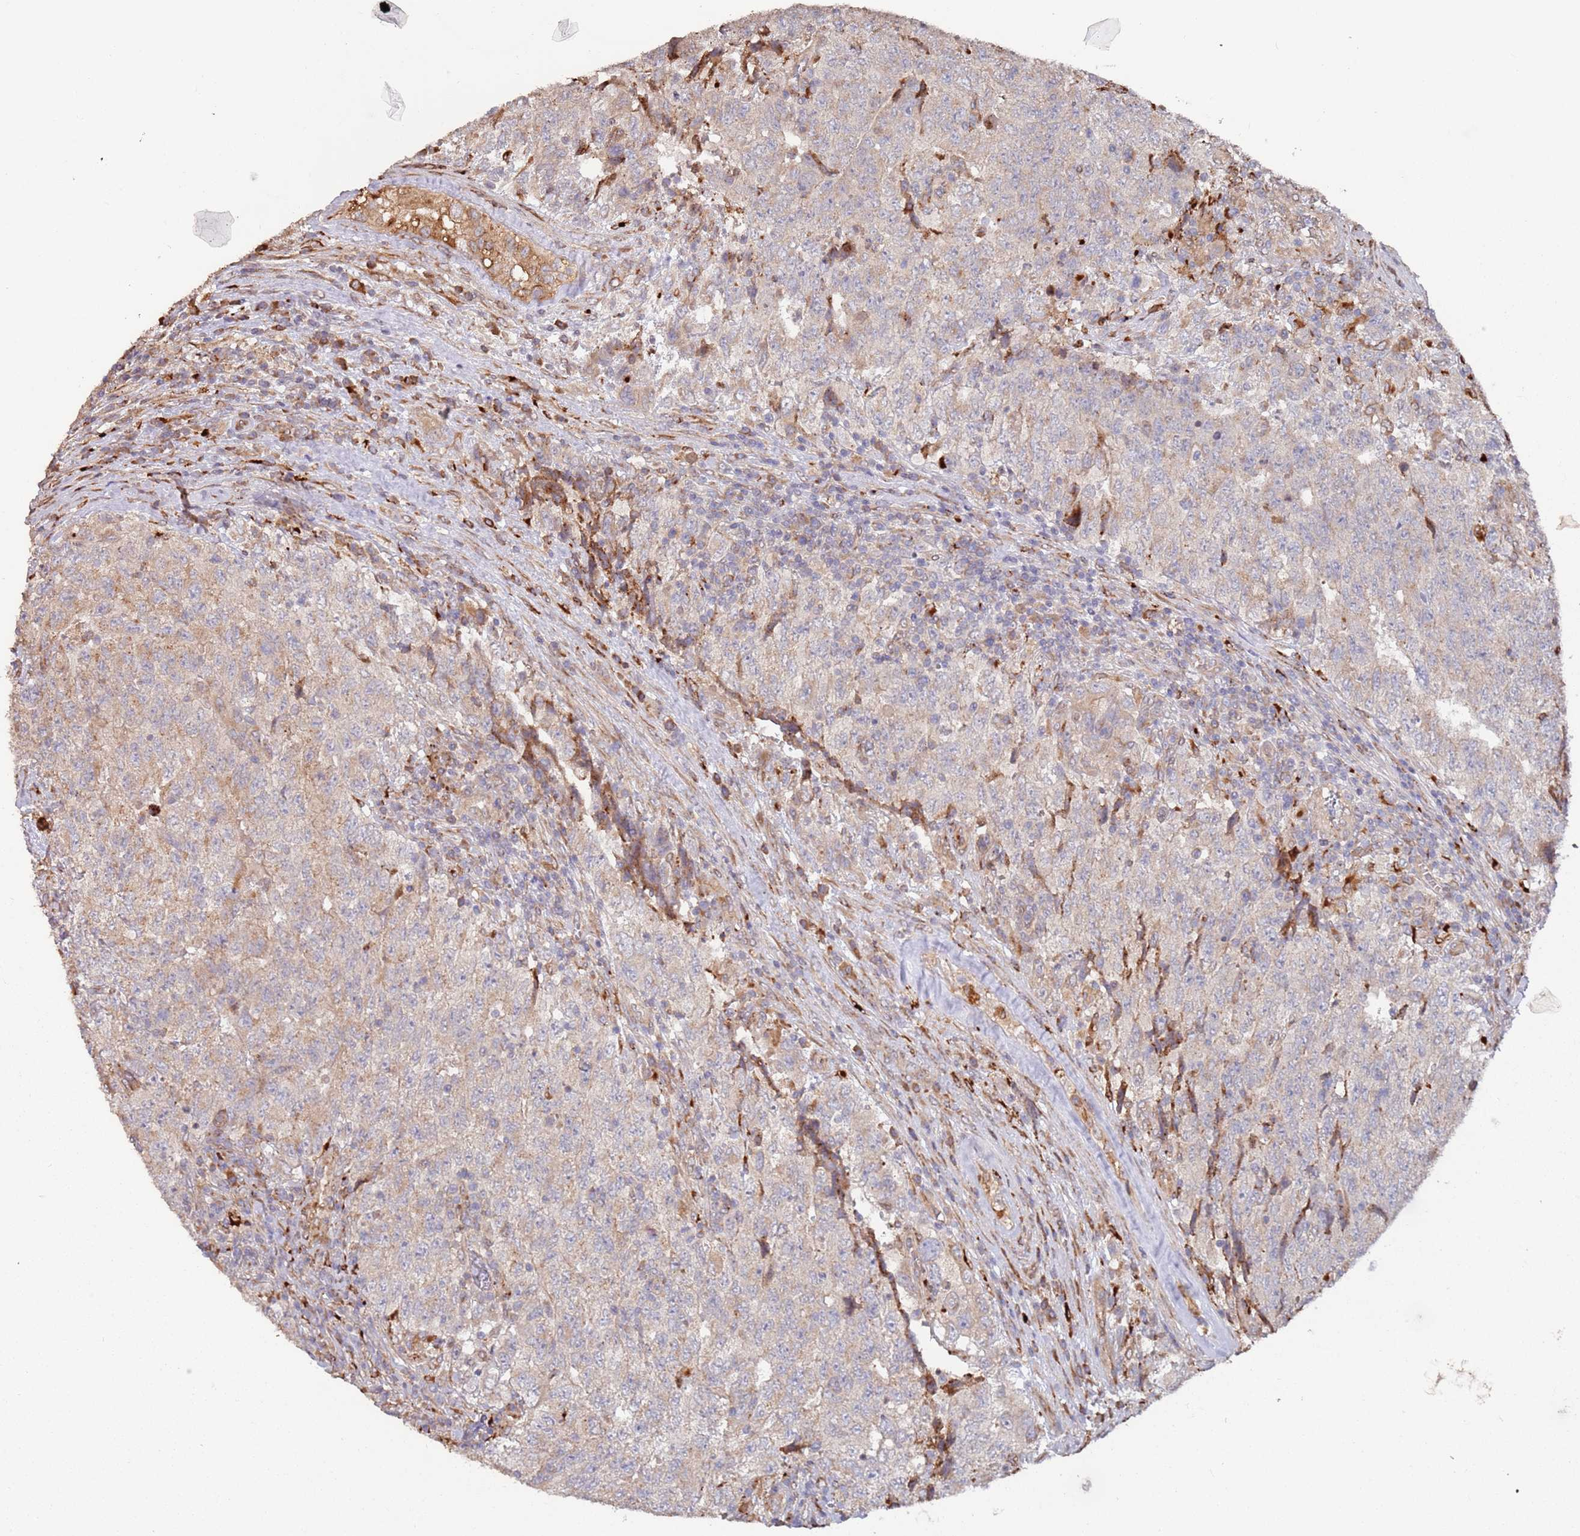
{"staining": {"intensity": "weak", "quantity": ">75%", "location": "cytoplasmic/membranous"}, "tissue": "testis cancer", "cell_type": "Tumor cells", "image_type": "cancer", "snomed": [{"axis": "morphology", "description": "Carcinoma, Embryonal, NOS"}, {"axis": "topography", "description": "Testis"}], "caption": "A brown stain labels weak cytoplasmic/membranous positivity of a protein in embryonal carcinoma (testis) tumor cells.", "gene": "LACC1", "patient": {"sex": "male", "age": 34}}